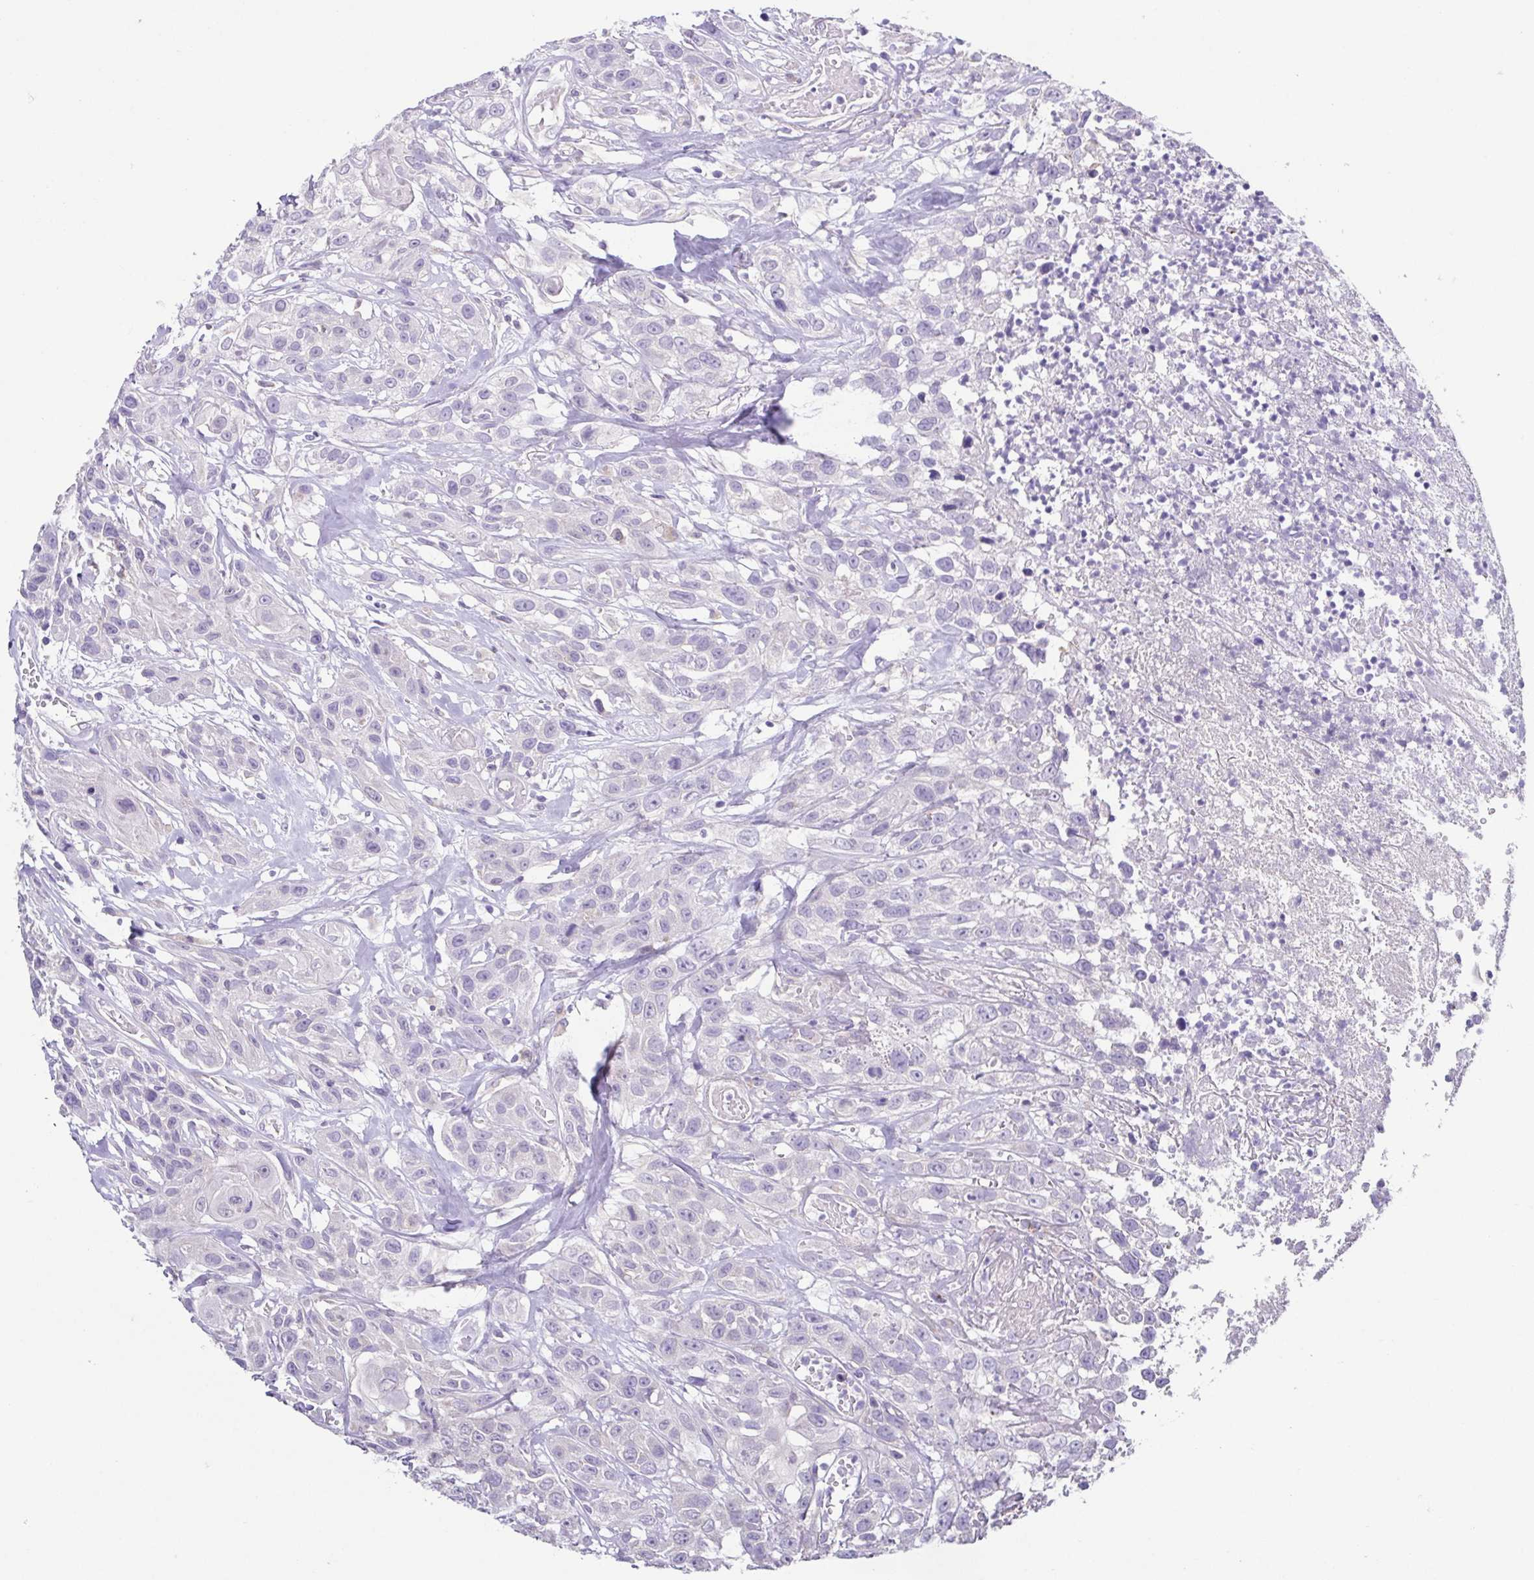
{"staining": {"intensity": "negative", "quantity": "none", "location": "none"}, "tissue": "head and neck cancer", "cell_type": "Tumor cells", "image_type": "cancer", "snomed": [{"axis": "morphology", "description": "Squamous cell carcinoma, NOS"}, {"axis": "topography", "description": "Head-Neck"}], "caption": "DAB immunohistochemical staining of human head and neck squamous cell carcinoma exhibits no significant staining in tumor cells. Brightfield microscopy of immunohistochemistry stained with DAB (3,3'-diaminobenzidine) (brown) and hematoxylin (blue), captured at high magnification.", "gene": "RDH11", "patient": {"sex": "male", "age": 57}}